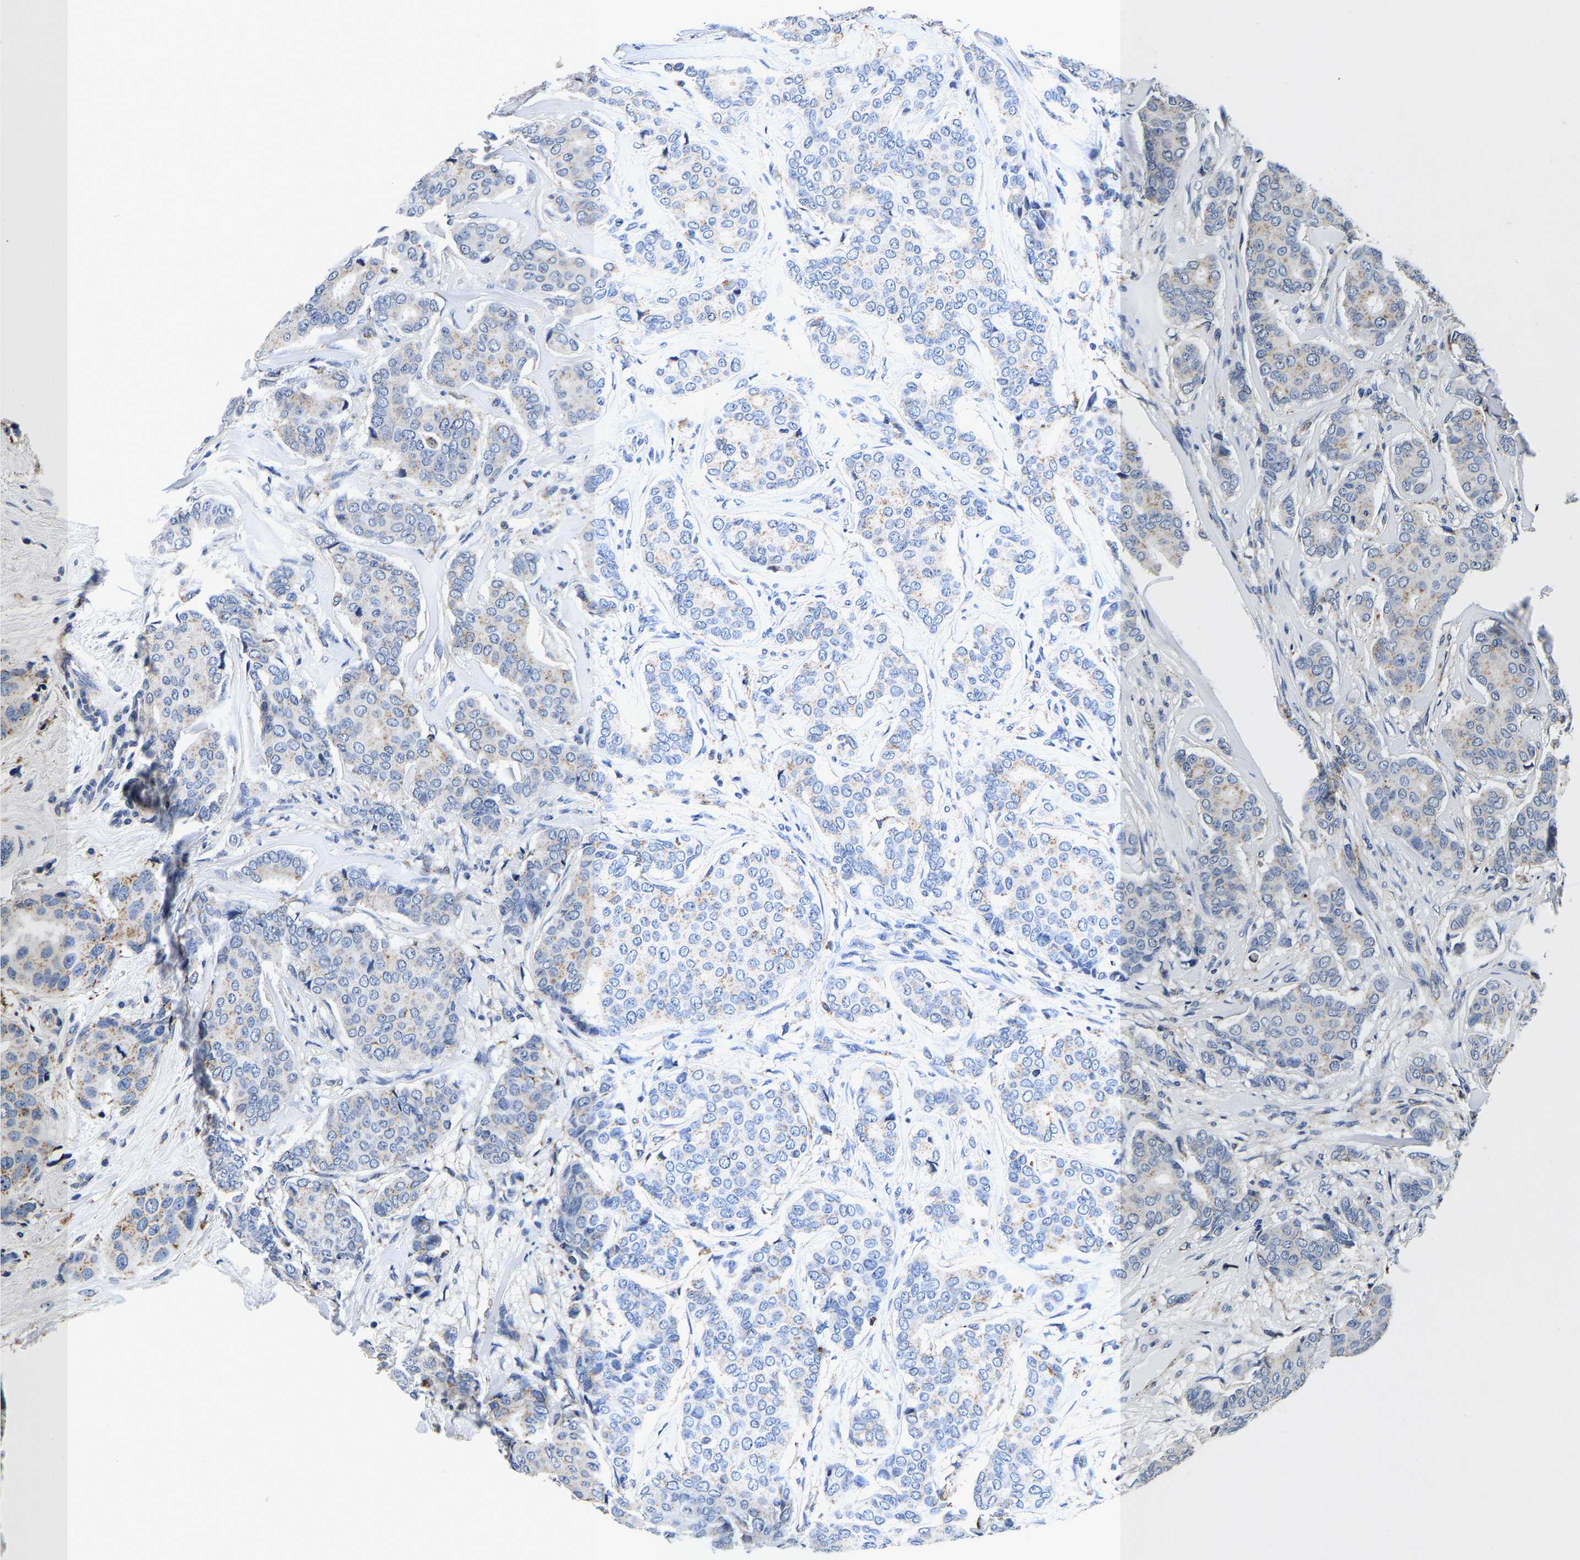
{"staining": {"intensity": "weak", "quantity": "<25%", "location": "cytoplasmic/membranous"}, "tissue": "breast cancer", "cell_type": "Tumor cells", "image_type": "cancer", "snomed": [{"axis": "morphology", "description": "Duct carcinoma"}, {"axis": "topography", "description": "Breast"}], "caption": "Breast cancer (intraductal carcinoma) was stained to show a protein in brown. There is no significant staining in tumor cells.", "gene": "GRN", "patient": {"sex": "female", "age": 75}}